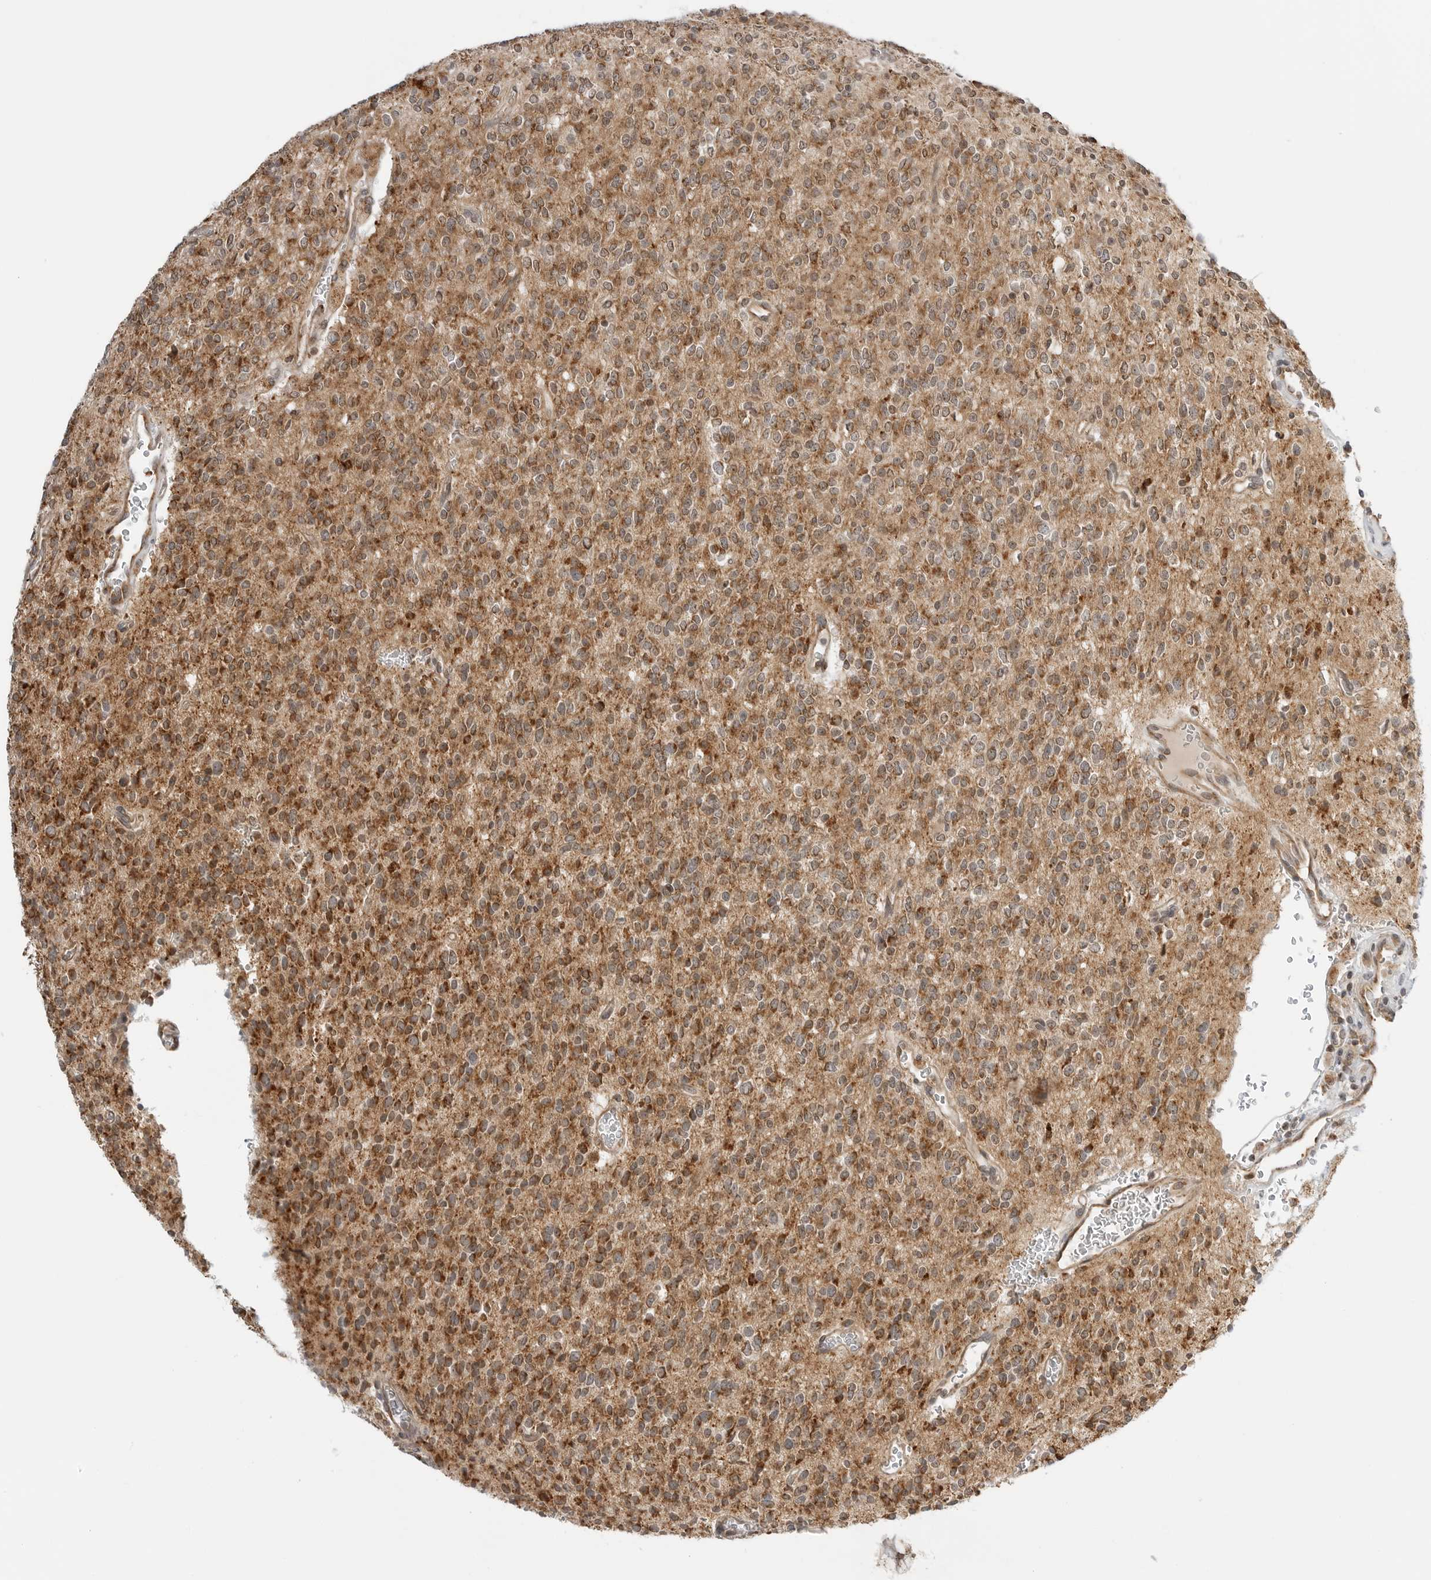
{"staining": {"intensity": "moderate", "quantity": ">75%", "location": "cytoplasmic/membranous"}, "tissue": "glioma", "cell_type": "Tumor cells", "image_type": "cancer", "snomed": [{"axis": "morphology", "description": "Glioma, malignant, High grade"}, {"axis": "topography", "description": "Brain"}], "caption": "Tumor cells demonstrate medium levels of moderate cytoplasmic/membranous expression in about >75% of cells in malignant glioma (high-grade). (DAB = brown stain, brightfield microscopy at high magnification).", "gene": "PEX2", "patient": {"sex": "male", "age": 34}}